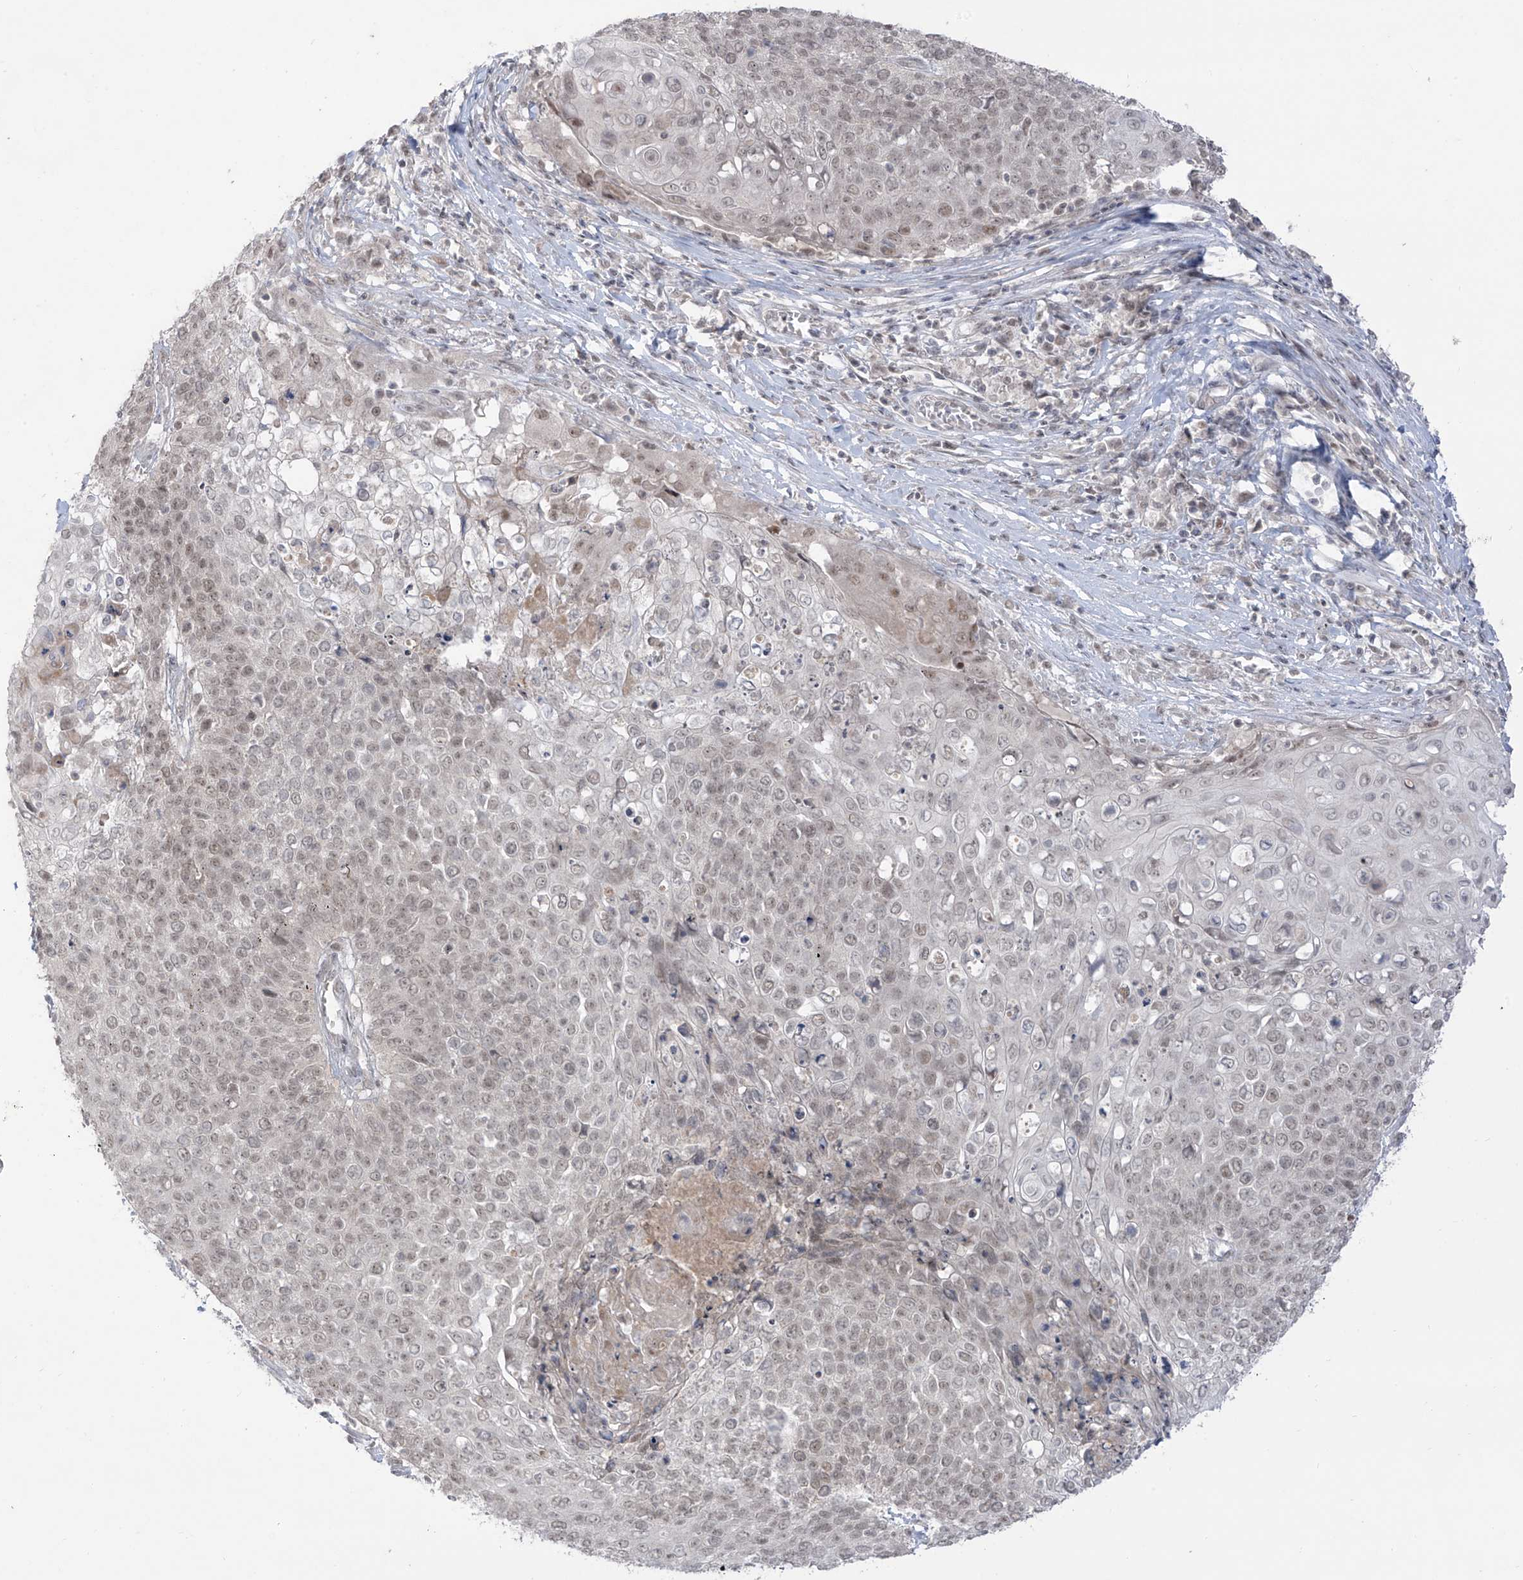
{"staining": {"intensity": "weak", "quantity": ">75%", "location": "nuclear"}, "tissue": "cervical cancer", "cell_type": "Tumor cells", "image_type": "cancer", "snomed": [{"axis": "morphology", "description": "Squamous cell carcinoma, NOS"}, {"axis": "topography", "description": "Cervix"}], "caption": "Weak nuclear positivity is identified in about >75% of tumor cells in cervical cancer.", "gene": "OGT", "patient": {"sex": "female", "age": 39}}